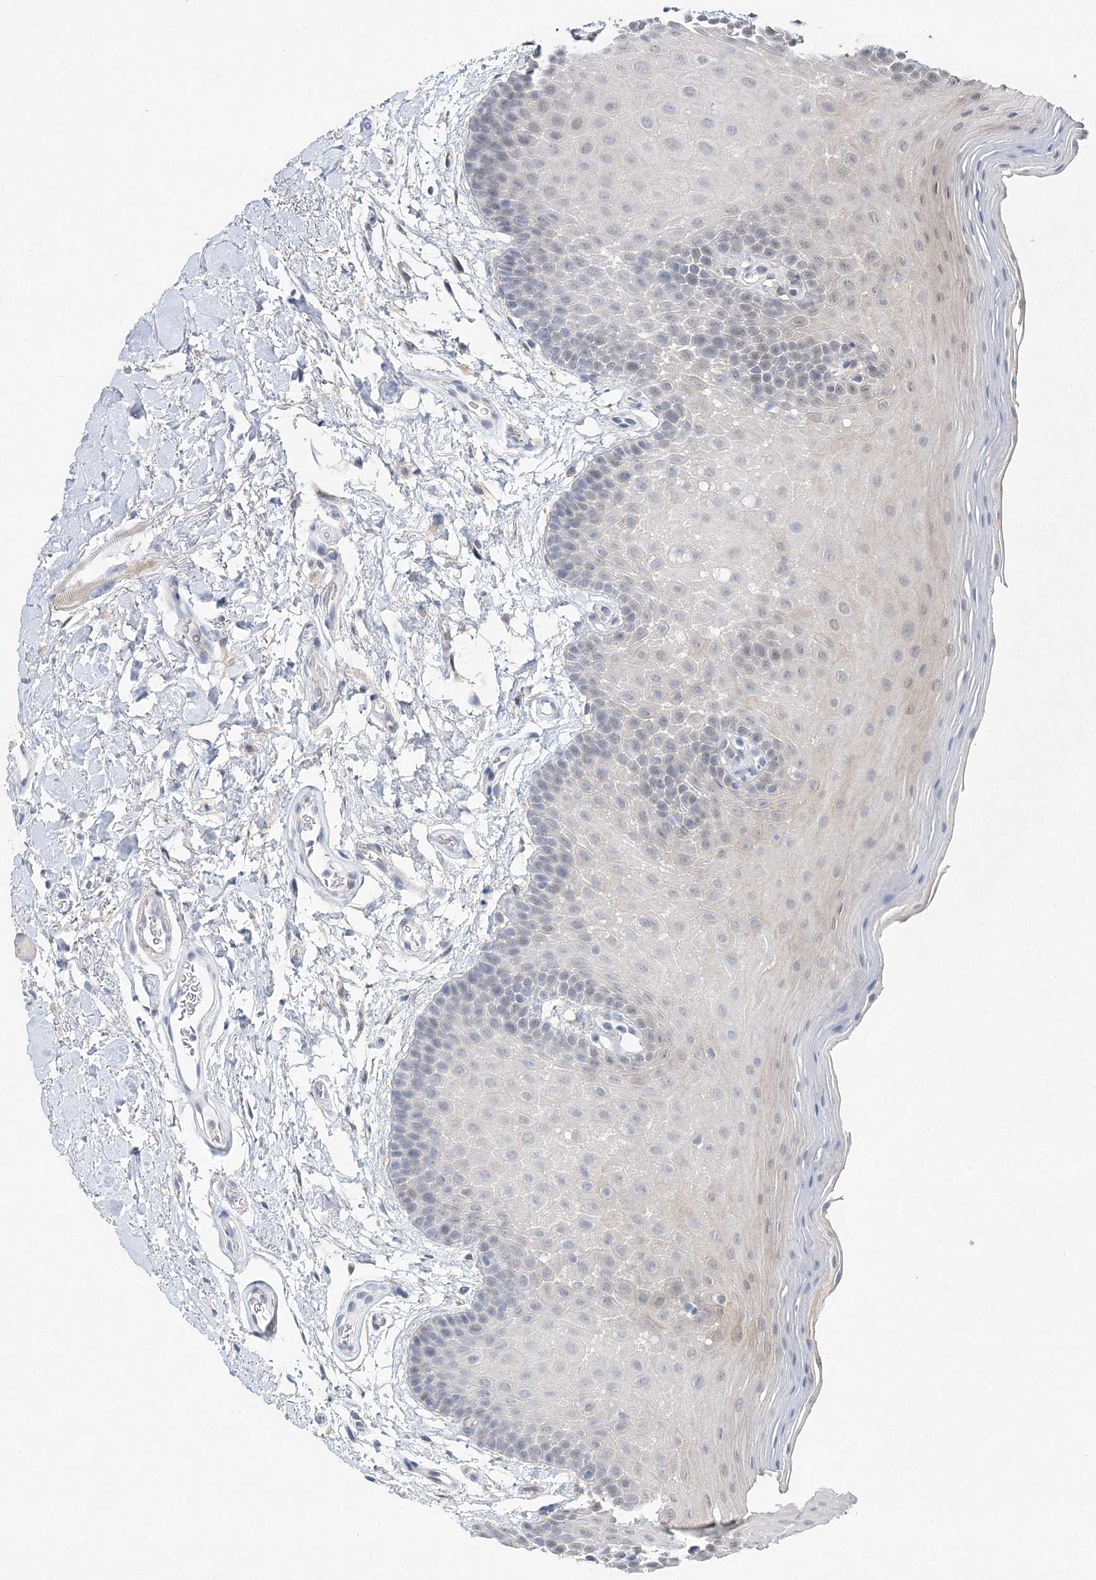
{"staining": {"intensity": "negative", "quantity": "none", "location": "none"}, "tissue": "oral mucosa", "cell_type": "Squamous epithelial cells", "image_type": "normal", "snomed": [{"axis": "morphology", "description": "Normal tissue, NOS"}, {"axis": "topography", "description": "Oral tissue"}], "caption": "Immunohistochemical staining of normal oral mucosa reveals no significant positivity in squamous epithelial cells.", "gene": "MAT2B", "patient": {"sex": "male", "age": 62}}